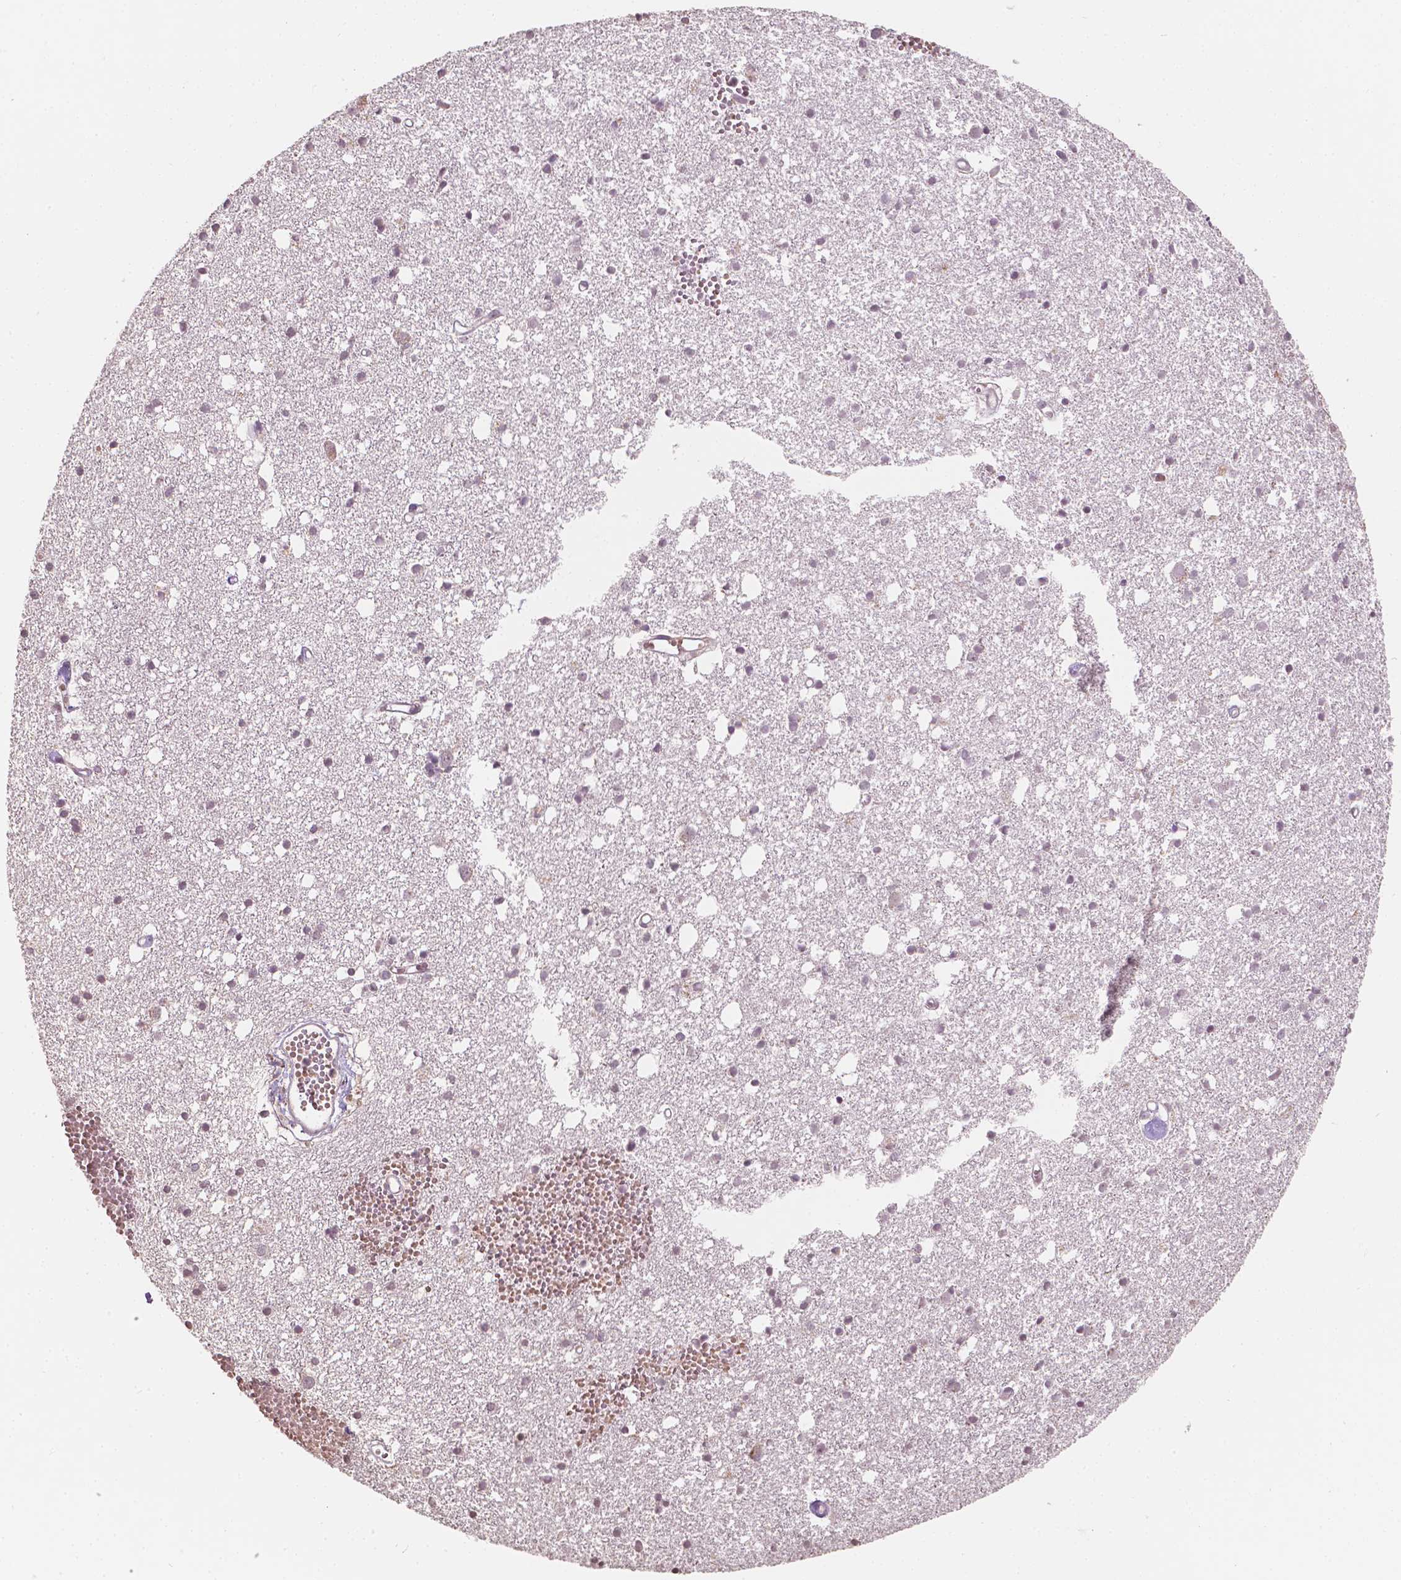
{"staining": {"intensity": "negative", "quantity": "none", "location": "none"}, "tissue": "cerebral cortex", "cell_type": "Endothelial cells", "image_type": "normal", "snomed": [{"axis": "morphology", "description": "Normal tissue, NOS"}, {"axis": "morphology", "description": "Glioma, malignant, High grade"}, {"axis": "topography", "description": "Cerebral cortex"}], "caption": "IHC of normal cerebral cortex shows no staining in endothelial cells. The staining is performed using DAB brown chromogen with nuclei counter-stained in using hematoxylin.", "gene": "NOS1AP", "patient": {"sex": "male", "age": 71}}